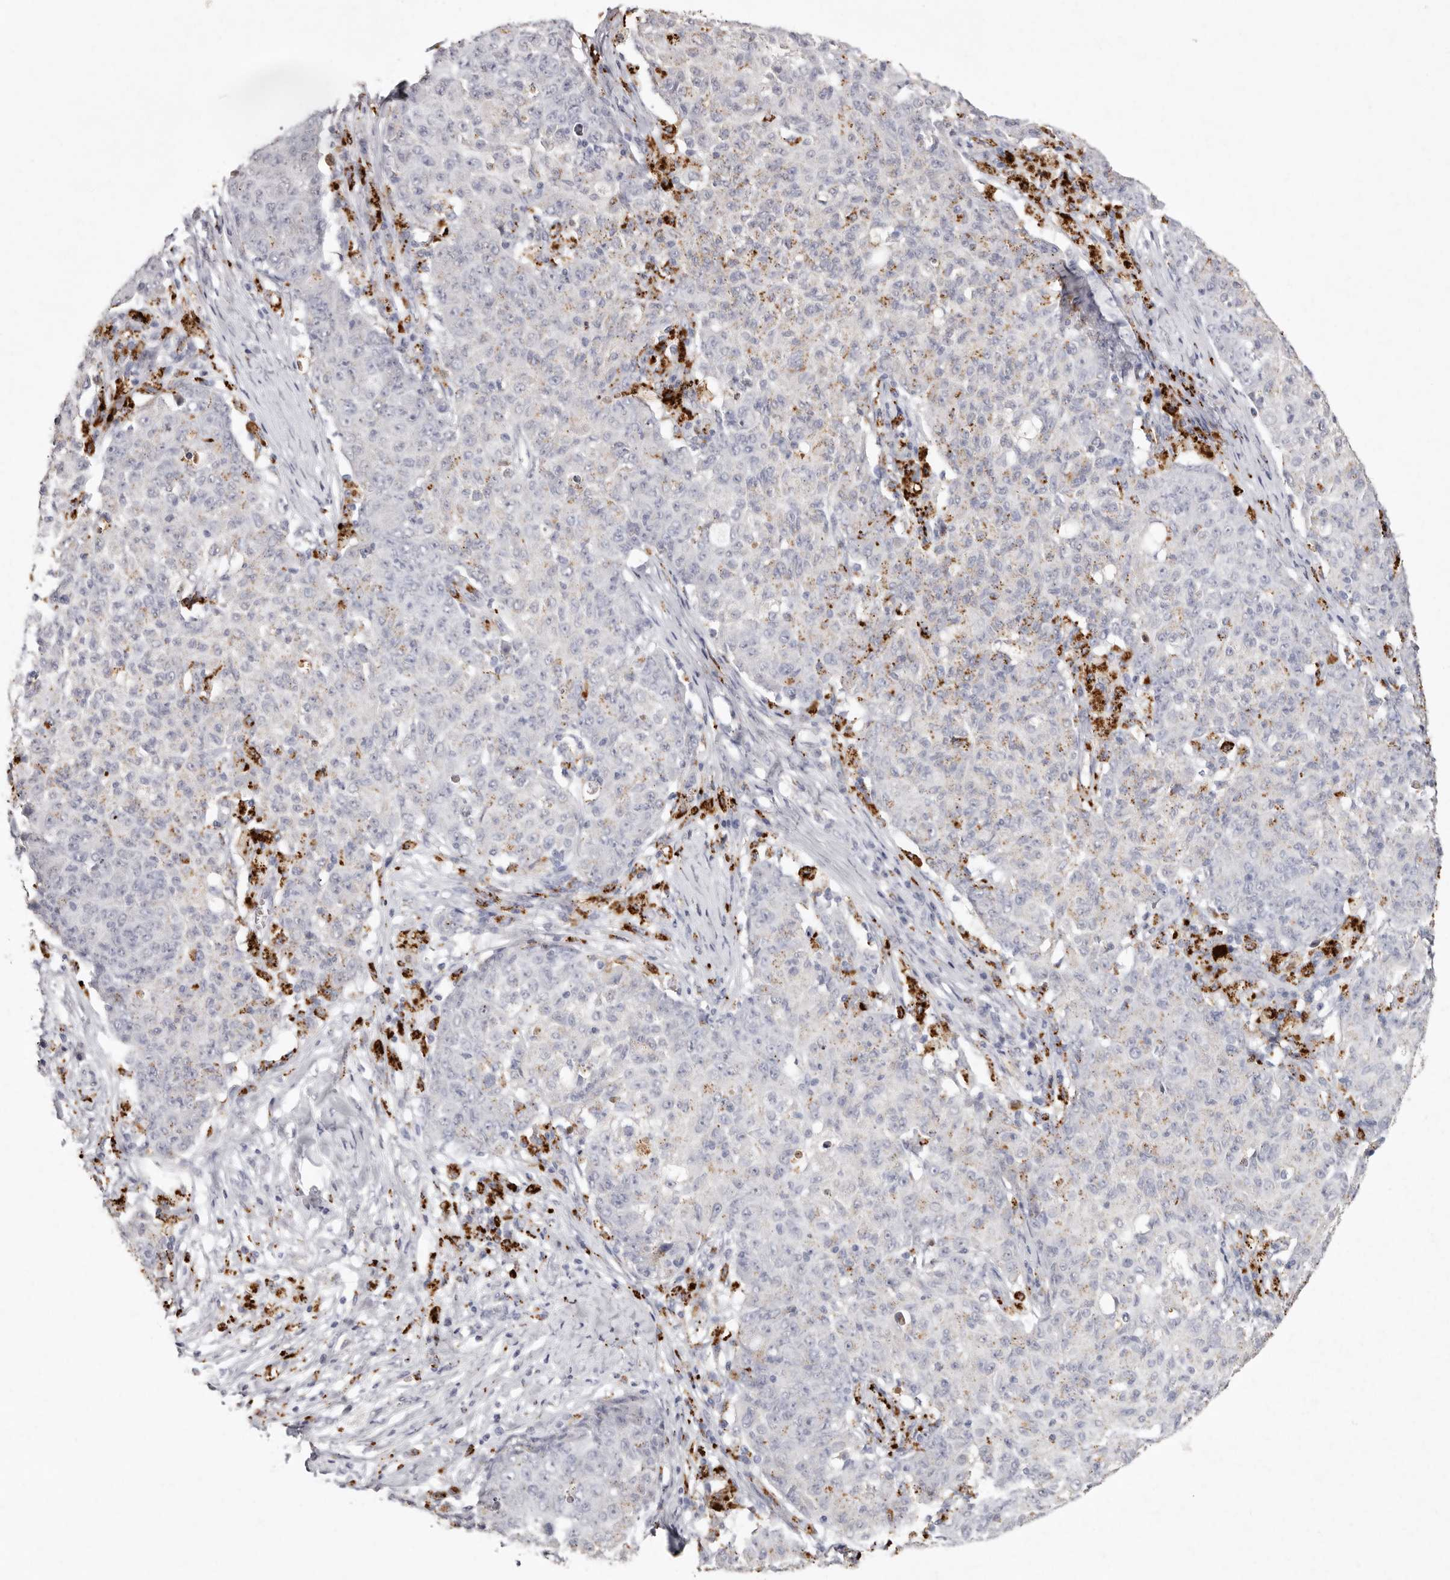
{"staining": {"intensity": "moderate", "quantity": "<25%", "location": "cytoplasmic/membranous"}, "tissue": "ovarian cancer", "cell_type": "Tumor cells", "image_type": "cancer", "snomed": [{"axis": "morphology", "description": "Carcinoma, endometroid"}, {"axis": "topography", "description": "Ovary"}], "caption": "A low amount of moderate cytoplasmic/membranous positivity is seen in approximately <25% of tumor cells in ovarian cancer tissue.", "gene": "FAM185A", "patient": {"sex": "female", "age": 42}}